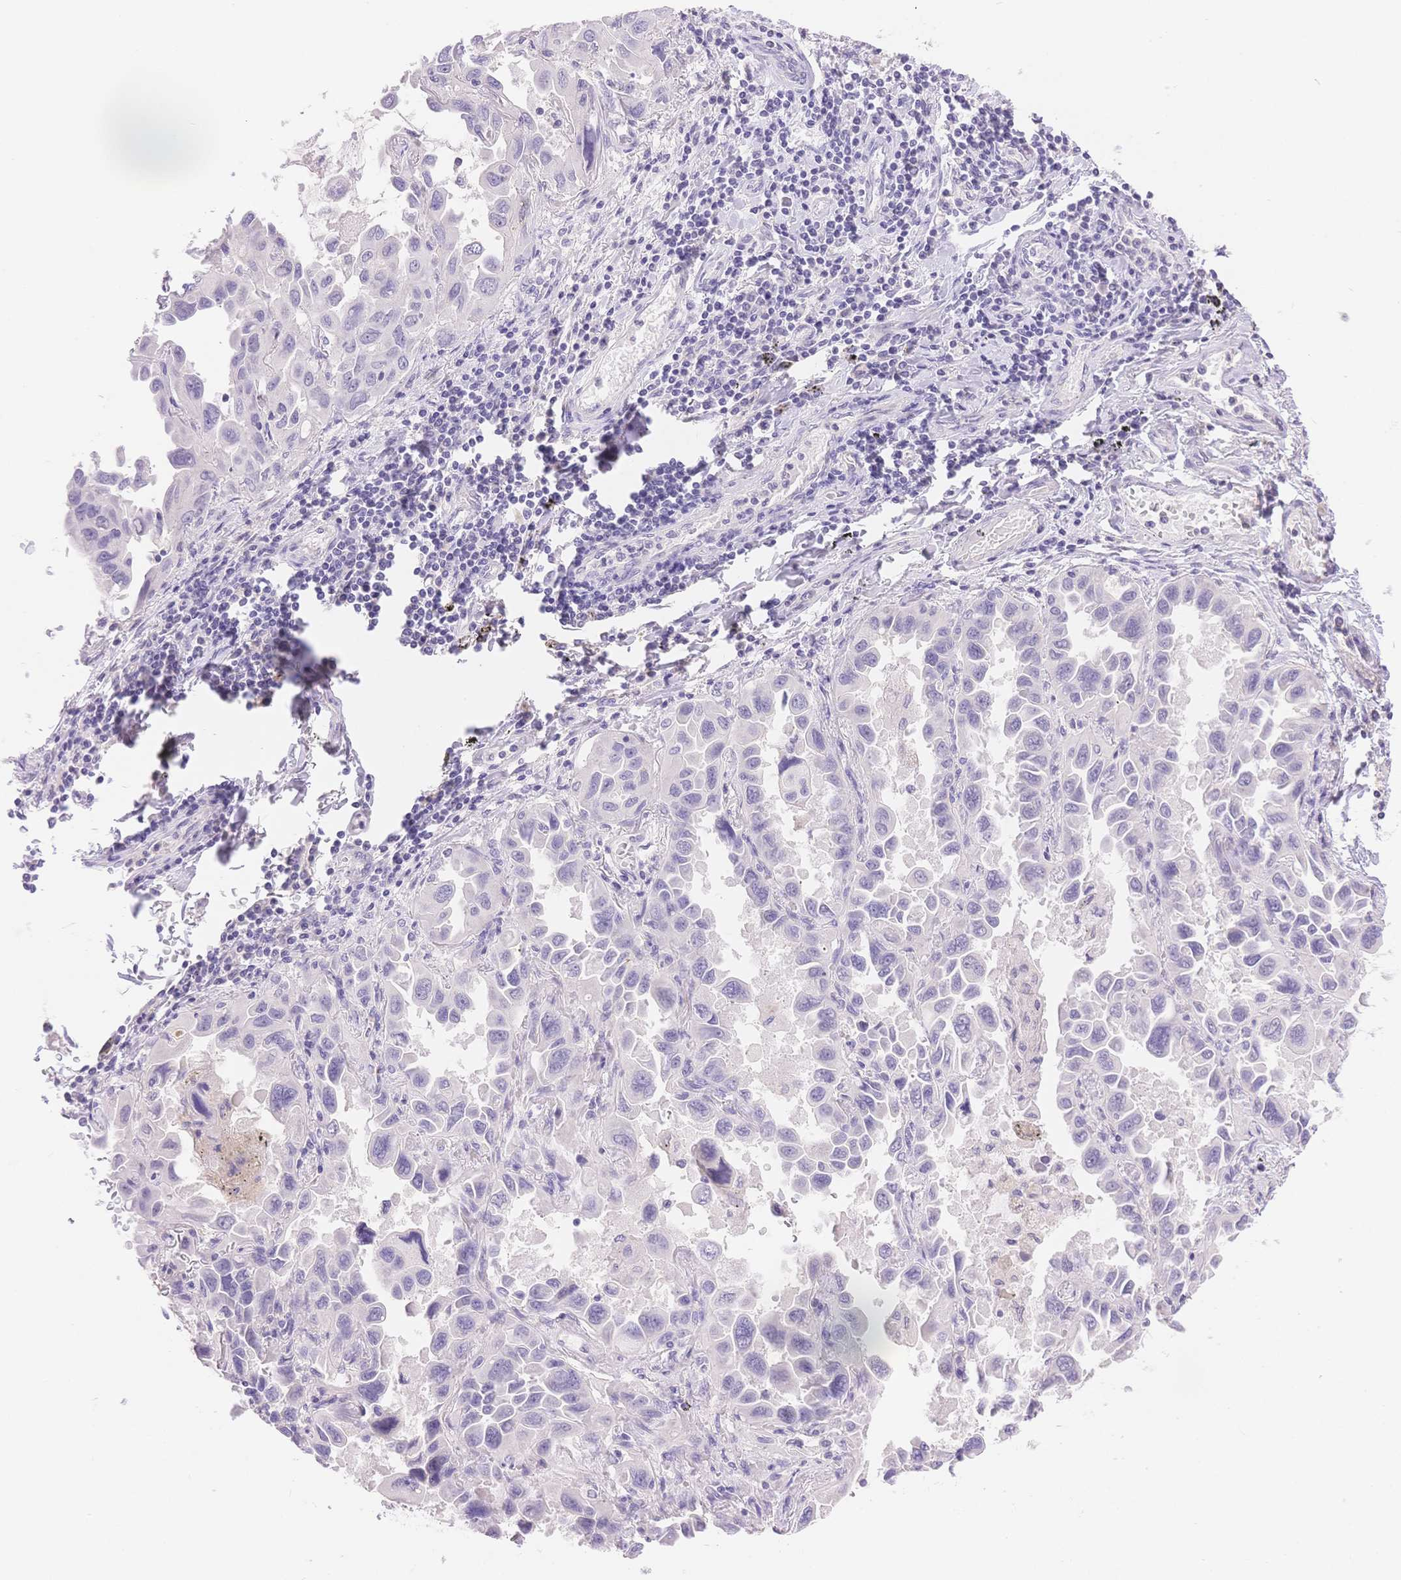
{"staining": {"intensity": "negative", "quantity": "none", "location": "none"}, "tissue": "lung cancer", "cell_type": "Tumor cells", "image_type": "cancer", "snomed": [{"axis": "morphology", "description": "Adenocarcinoma, NOS"}, {"axis": "topography", "description": "Lung"}], "caption": "Immunohistochemistry micrograph of adenocarcinoma (lung) stained for a protein (brown), which displays no expression in tumor cells.", "gene": "MYOM1", "patient": {"sex": "male", "age": 64}}